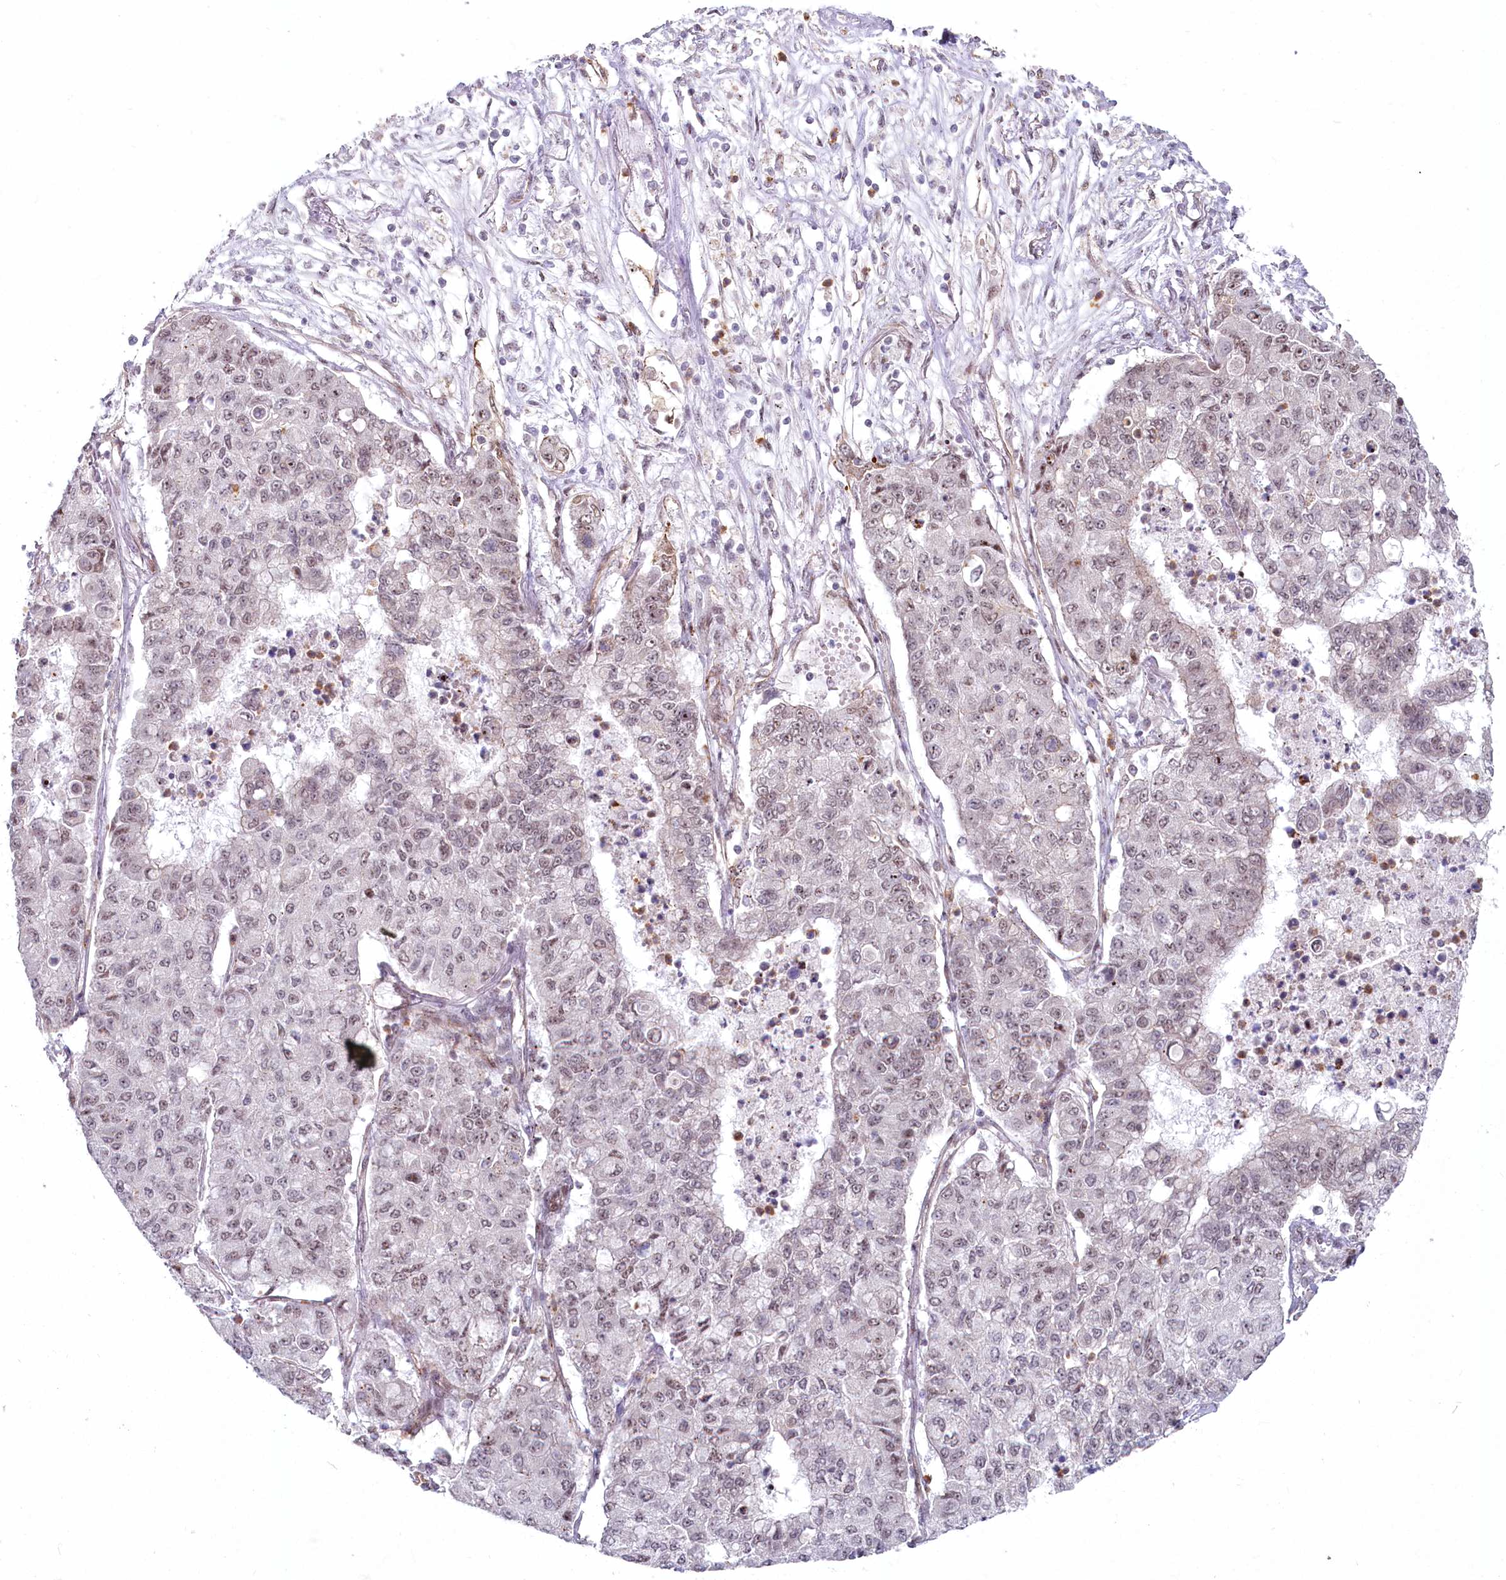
{"staining": {"intensity": "weak", "quantity": "25%-75%", "location": "nuclear"}, "tissue": "lung cancer", "cell_type": "Tumor cells", "image_type": "cancer", "snomed": [{"axis": "morphology", "description": "Squamous cell carcinoma, NOS"}, {"axis": "topography", "description": "Lung"}], "caption": "Protein expression analysis of lung squamous cell carcinoma exhibits weak nuclear expression in about 25%-75% of tumor cells. (brown staining indicates protein expression, while blue staining denotes nuclei).", "gene": "ABHD8", "patient": {"sex": "male", "age": 74}}